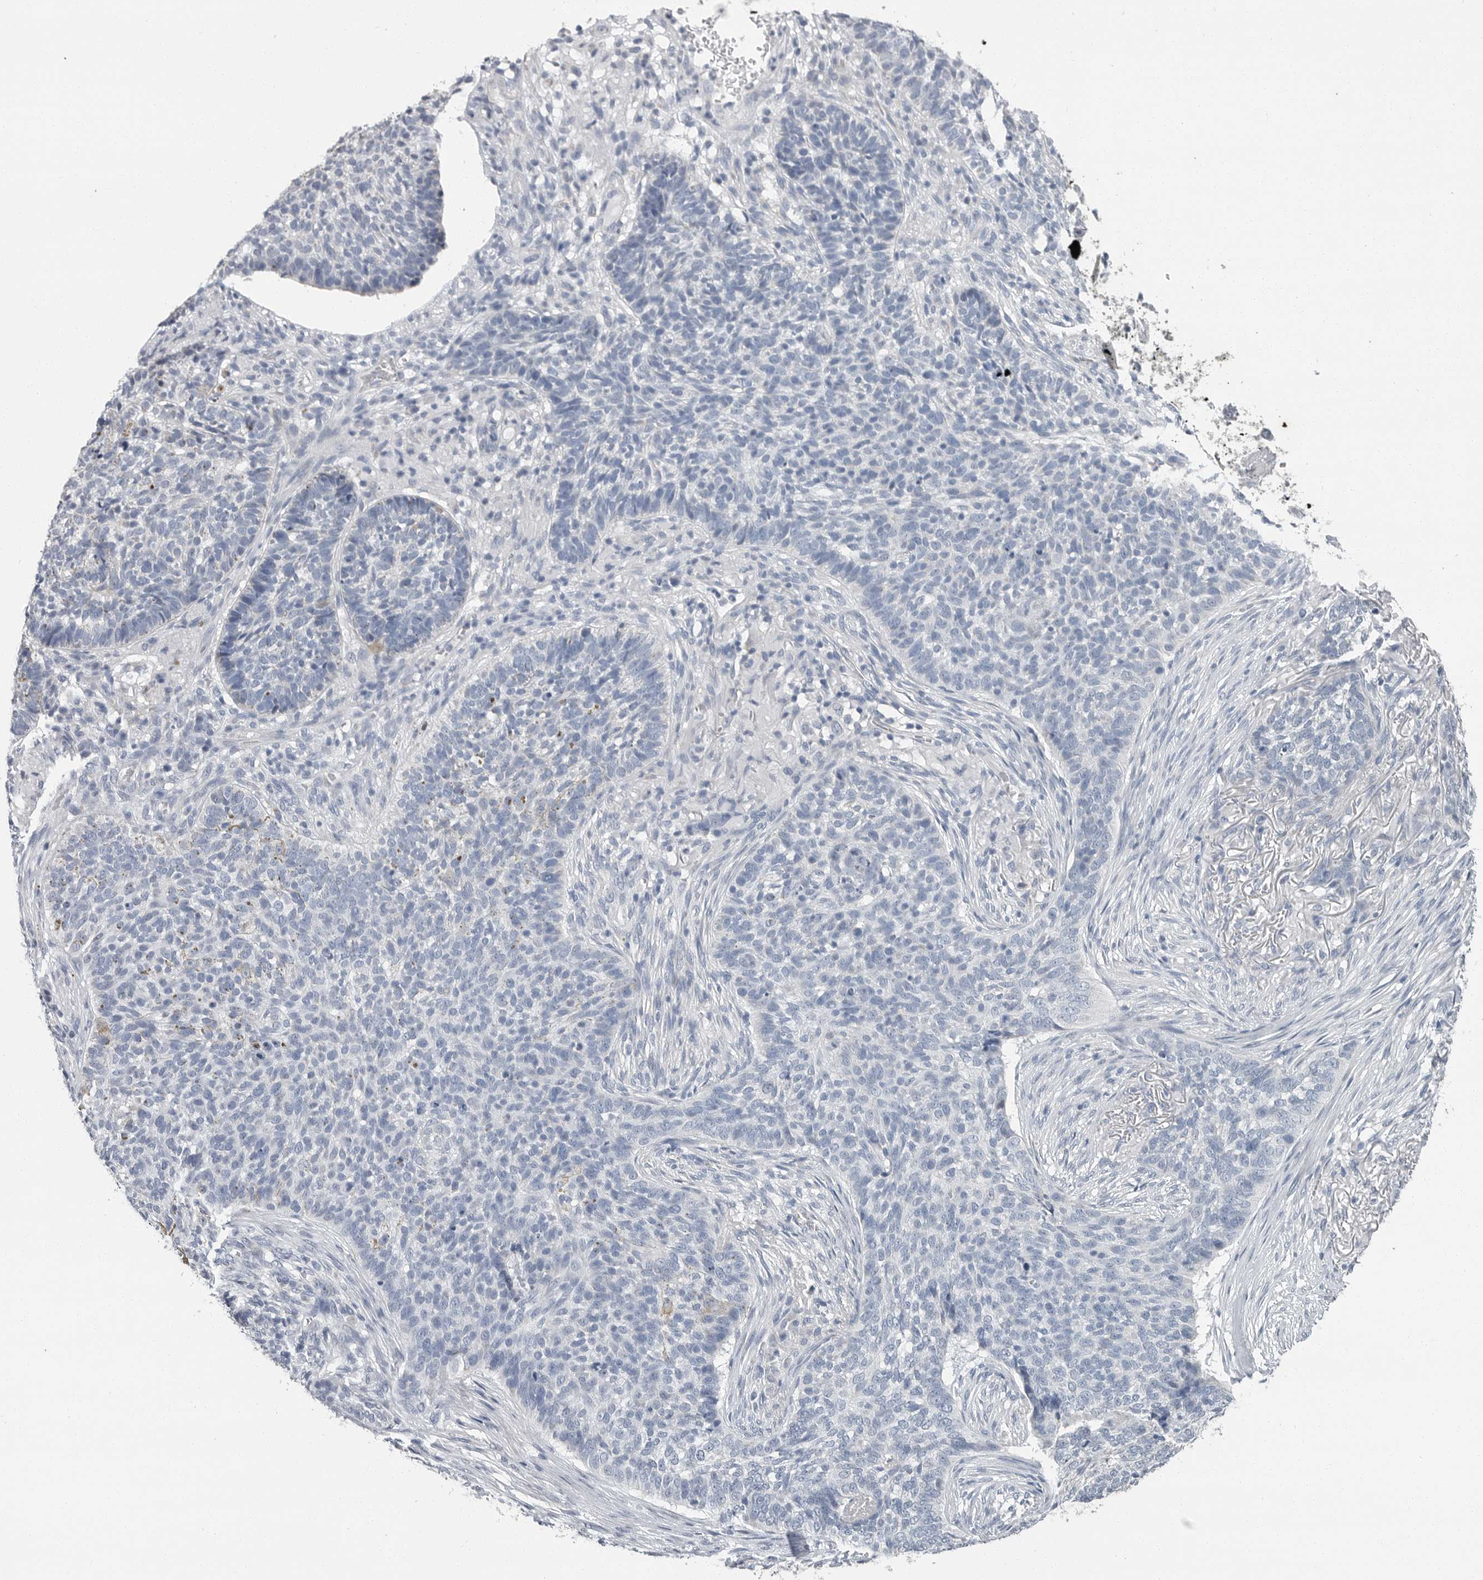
{"staining": {"intensity": "negative", "quantity": "none", "location": "none"}, "tissue": "skin cancer", "cell_type": "Tumor cells", "image_type": "cancer", "snomed": [{"axis": "morphology", "description": "Basal cell carcinoma"}, {"axis": "topography", "description": "Skin"}], "caption": "Tumor cells are negative for brown protein staining in skin basal cell carcinoma. The staining is performed using DAB (3,3'-diaminobenzidine) brown chromogen with nuclei counter-stained in using hematoxylin.", "gene": "PLN", "patient": {"sex": "male", "age": 85}}